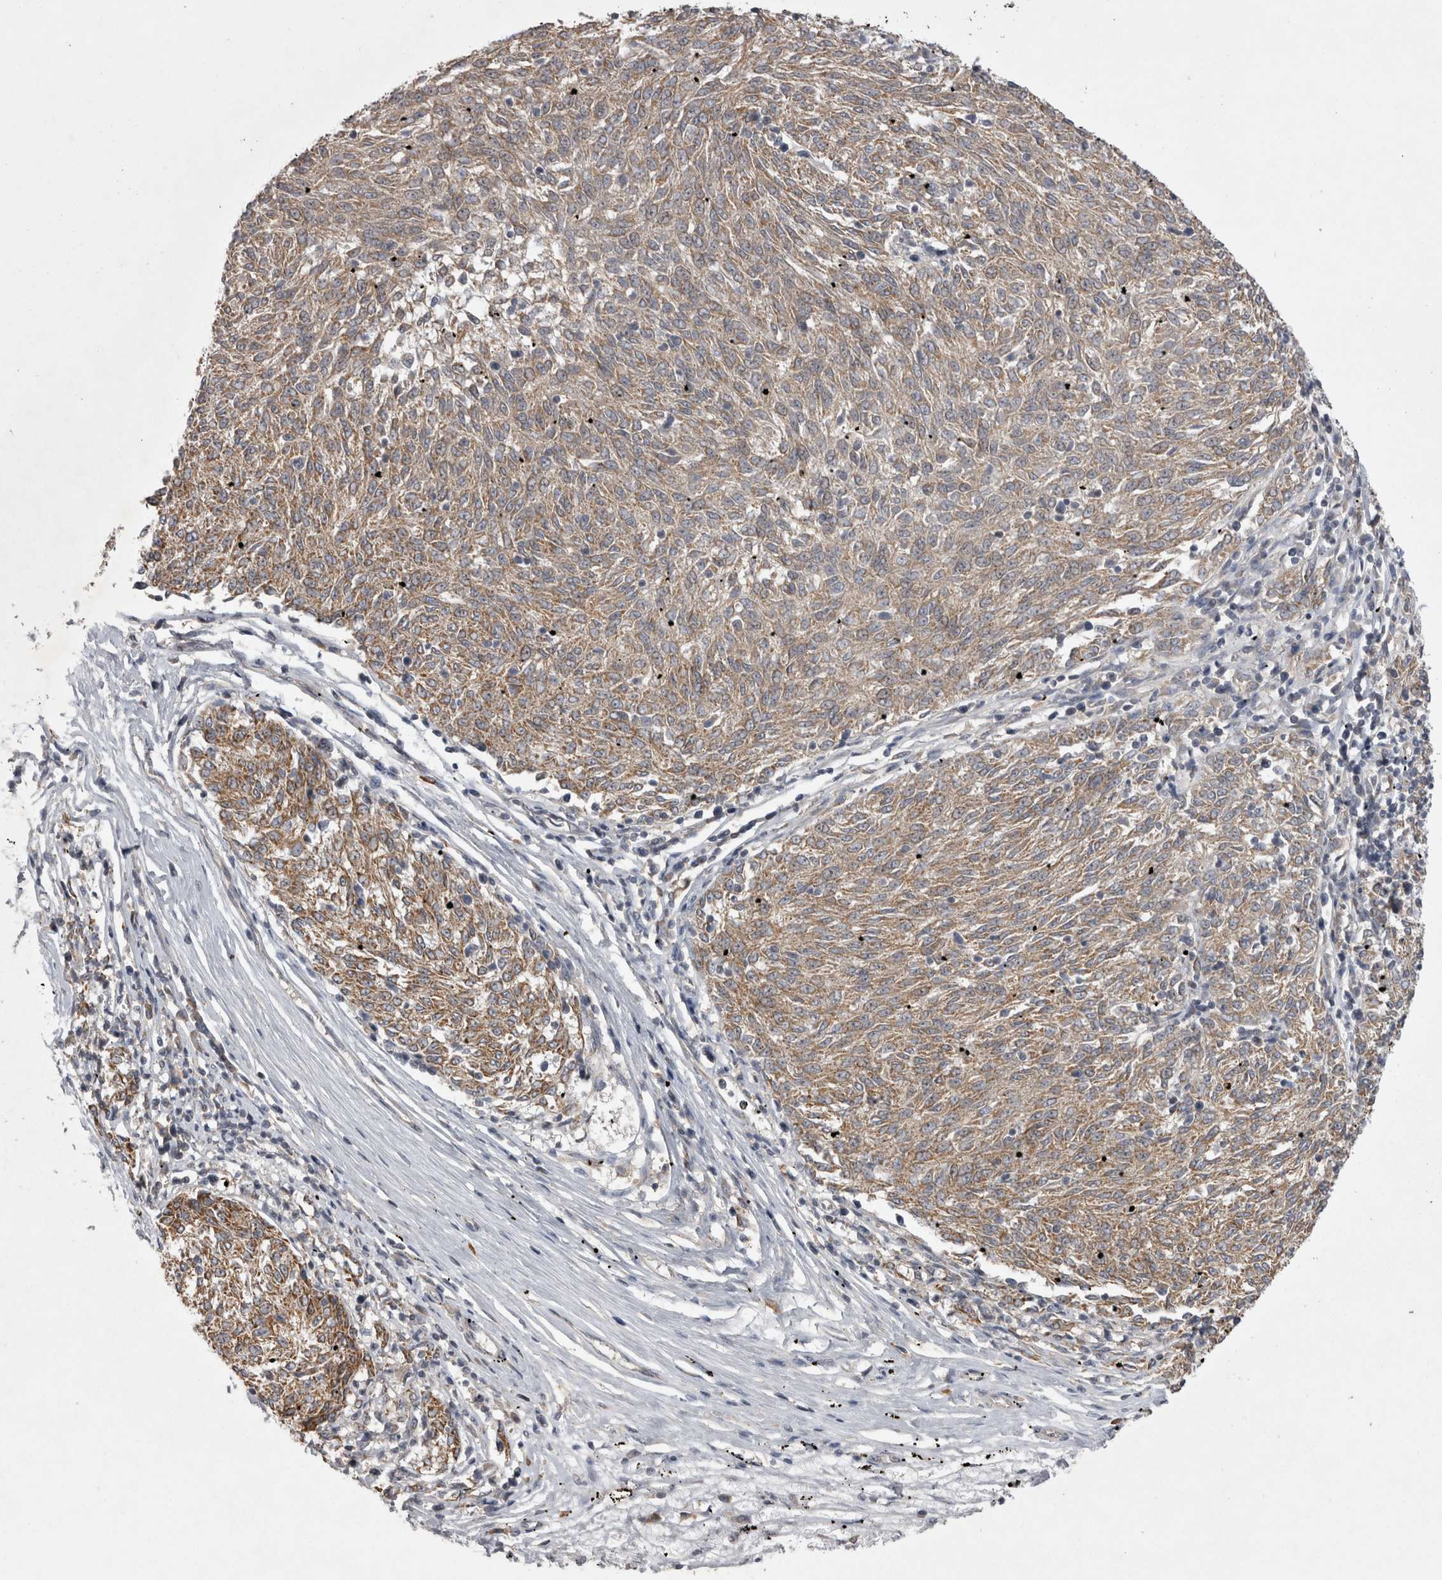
{"staining": {"intensity": "weak", "quantity": ">75%", "location": "cytoplasmic/membranous"}, "tissue": "melanoma", "cell_type": "Tumor cells", "image_type": "cancer", "snomed": [{"axis": "morphology", "description": "Malignant melanoma, NOS"}, {"axis": "topography", "description": "Skin"}], "caption": "Weak cytoplasmic/membranous positivity is seen in about >75% of tumor cells in melanoma.", "gene": "TSPOAP1", "patient": {"sex": "female", "age": 72}}